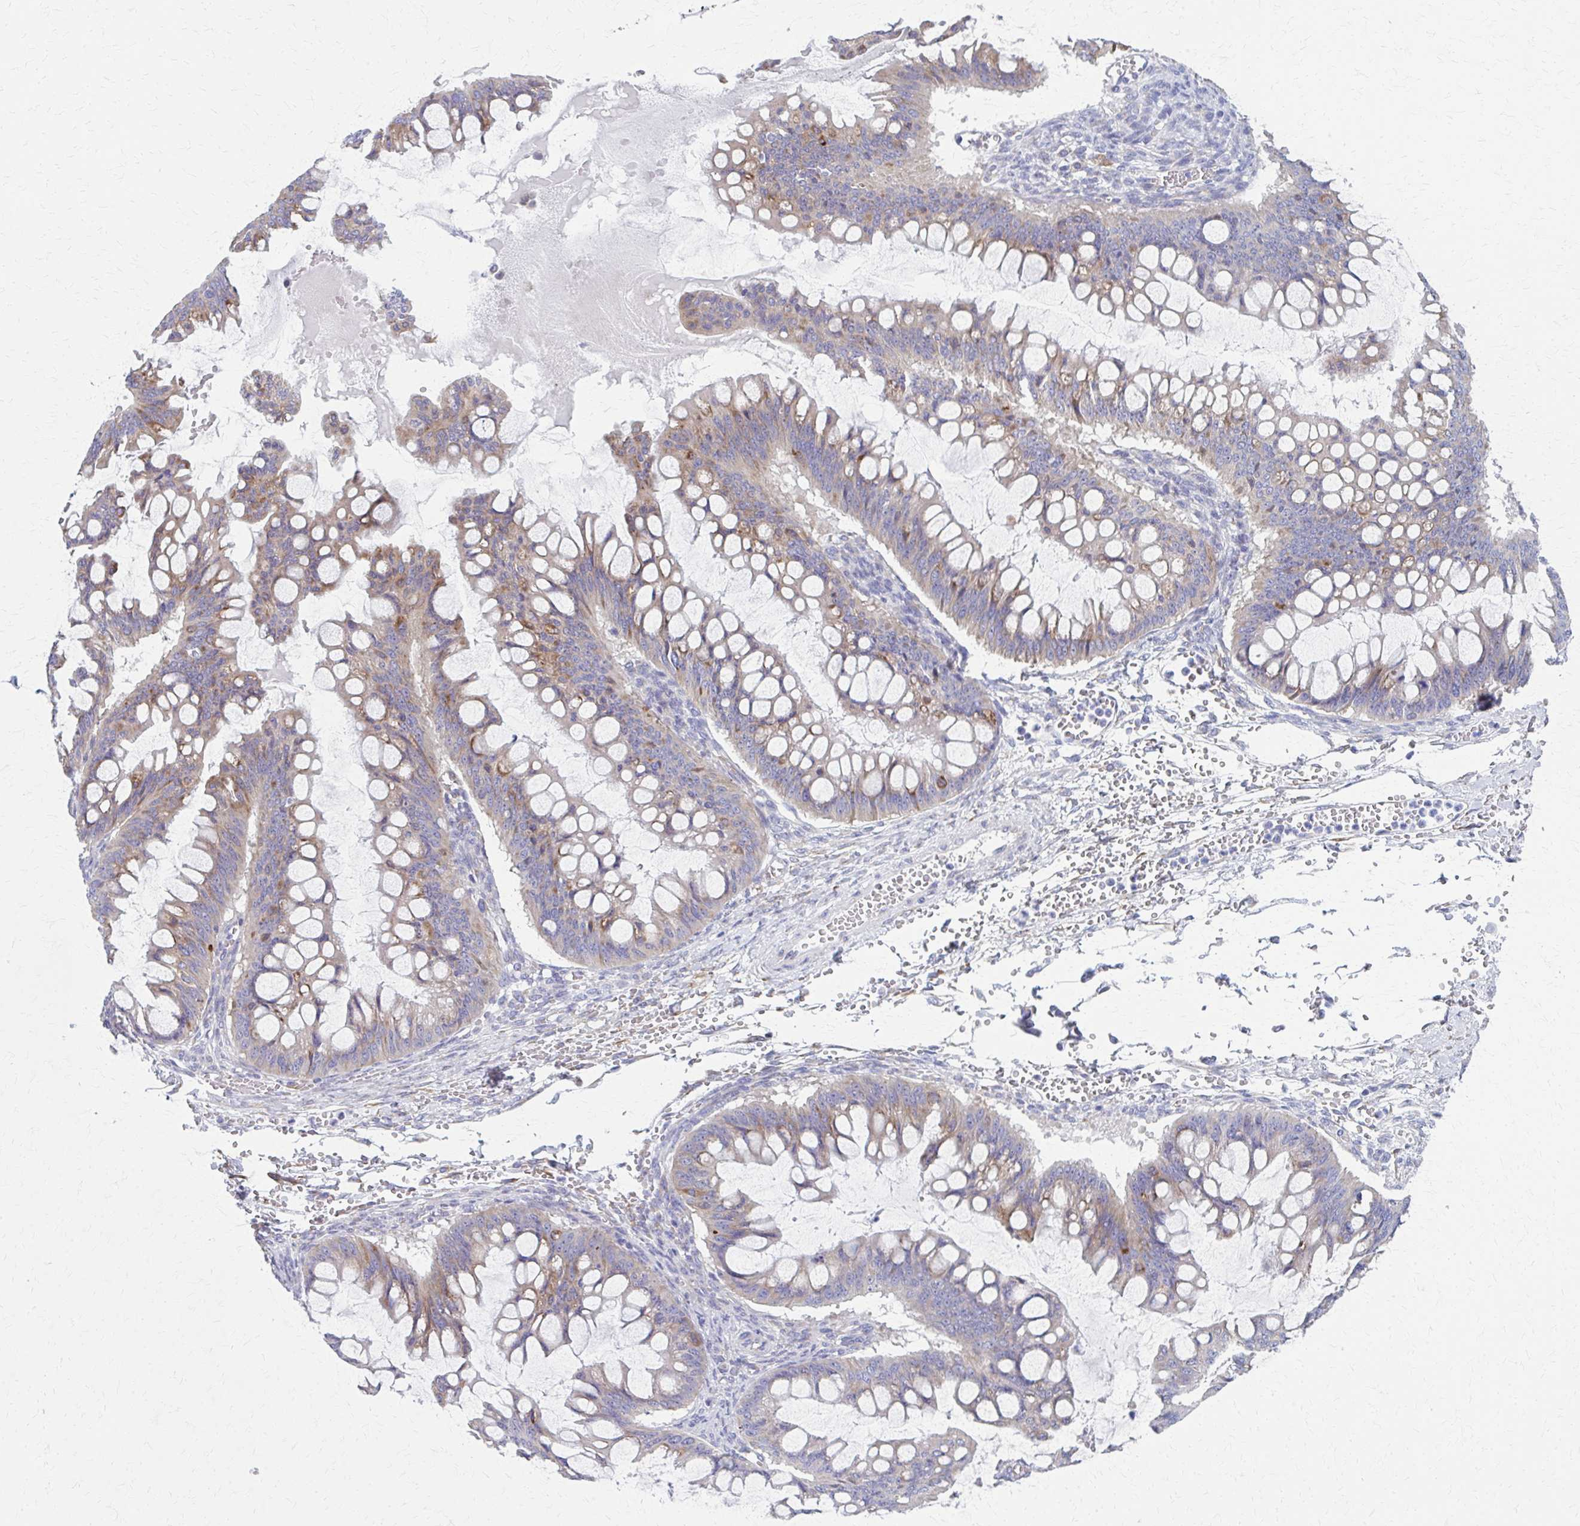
{"staining": {"intensity": "moderate", "quantity": "25%-75%", "location": "cytoplasmic/membranous"}, "tissue": "ovarian cancer", "cell_type": "Tumor cells", "image_type": "cancer", "snomed": [{"axis": "morphology", "description": "Cystadenocarcinoma, mucinous, NOS"}, {"axis": "topography", "description": "Ovary"}], "caption": "Mucinous cystadenocarcinoma (ovarian) stained with DAB (3,3'-diaminobenzidine) immunohistochemistry (IHC) displays medium levels of moderate cytoplasmic/membranous staining in approximately 25%-75% of tumor cells.", "gene": "SPATS2L", "patient": {"sex": "female", "age": 73}}